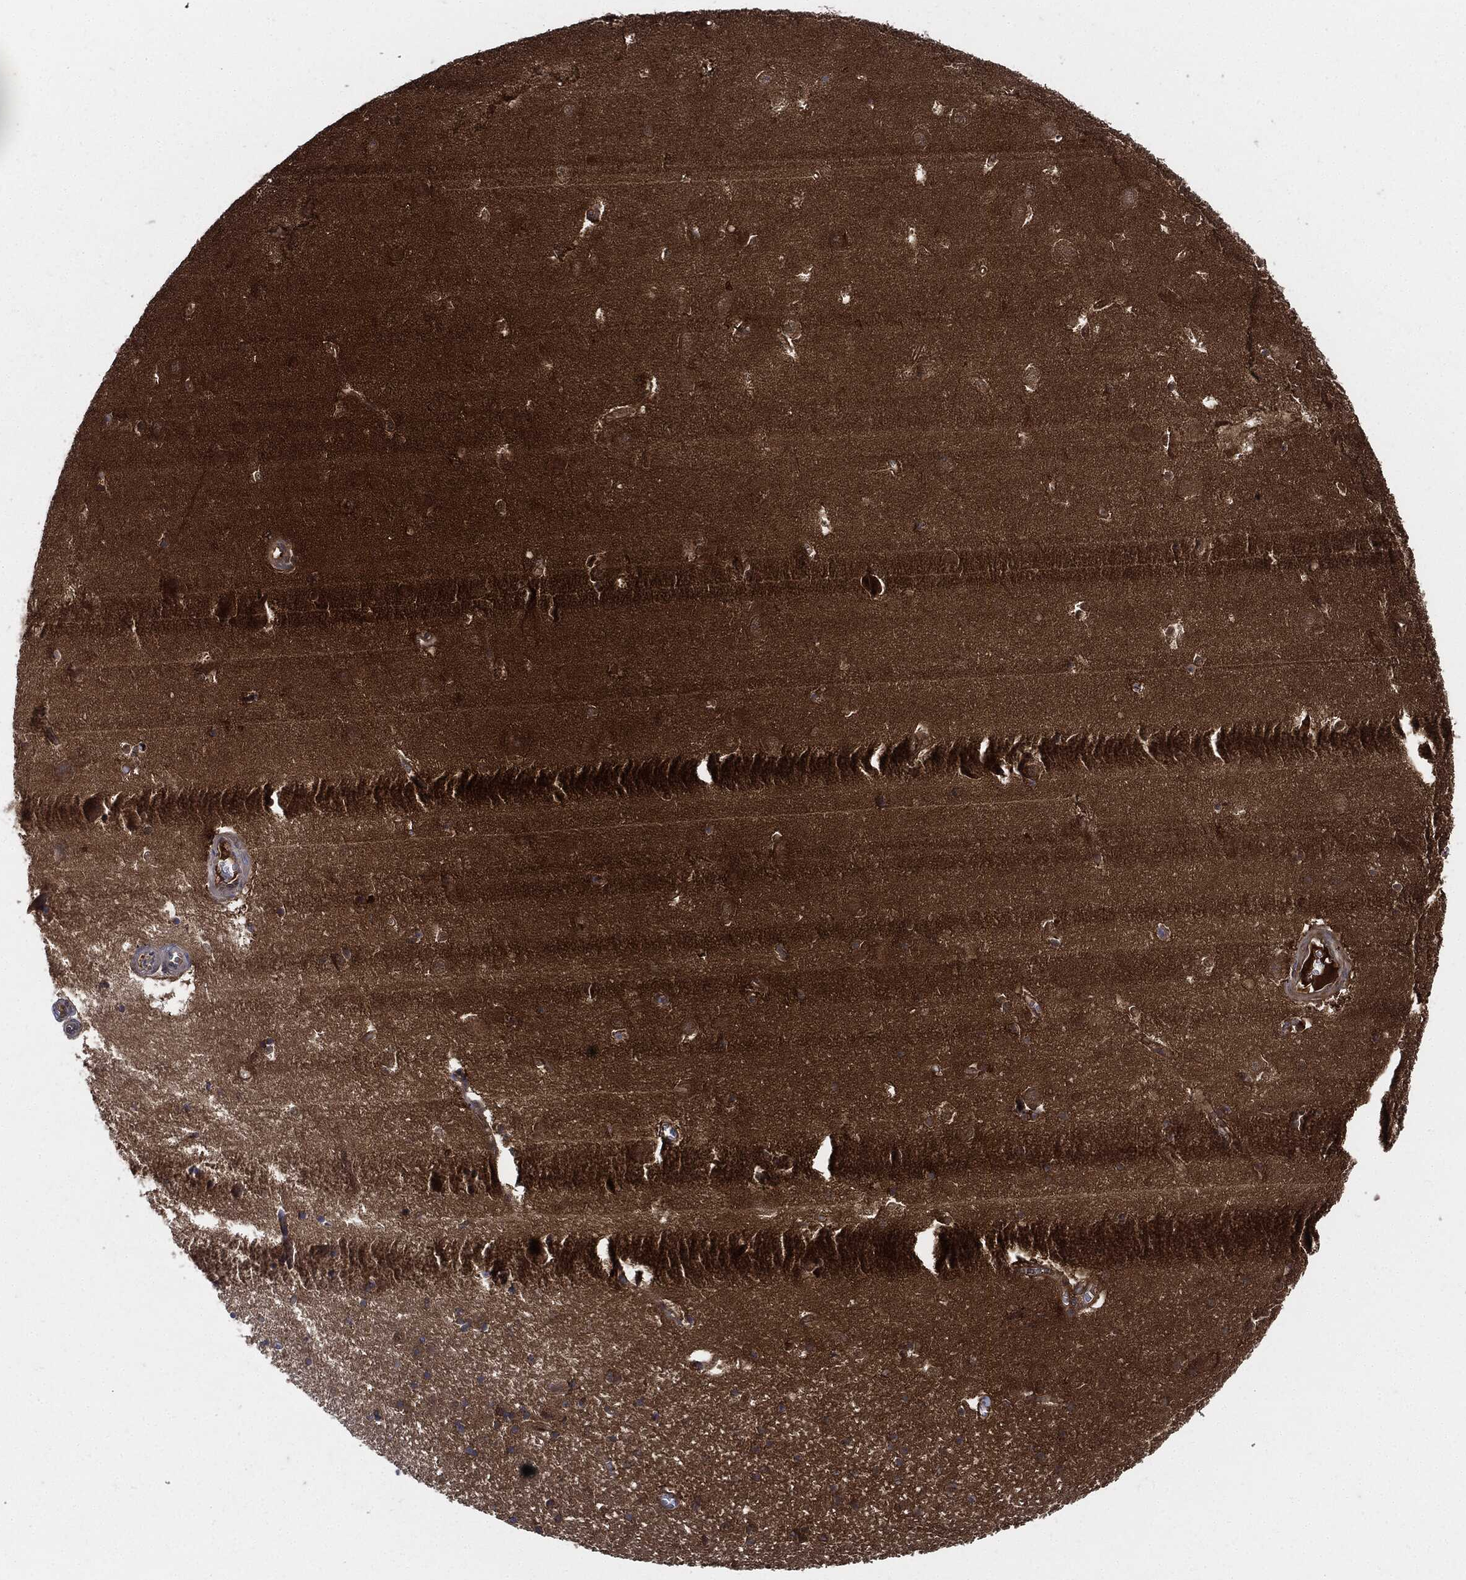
{"staining": {"intensity": "negative", "quantity": "none", "location": "none"}, "tissue": "hippocampus", "cell_type": "Glial cells", "image_type": "normal", "snomed": [{"axis": "morphology", "description": "Normal tissue, NOS"}, {"axis": "topography", "description": "Hippocampus"}], "caption": "Immunohistochemistry micrograph of normal hippocampus: human hippocampus stained with DAB exhibits no significant protein positivity in glial cells.", "gene": "XPNPEP1", "patient": {"sex": "female", "age": 64}}